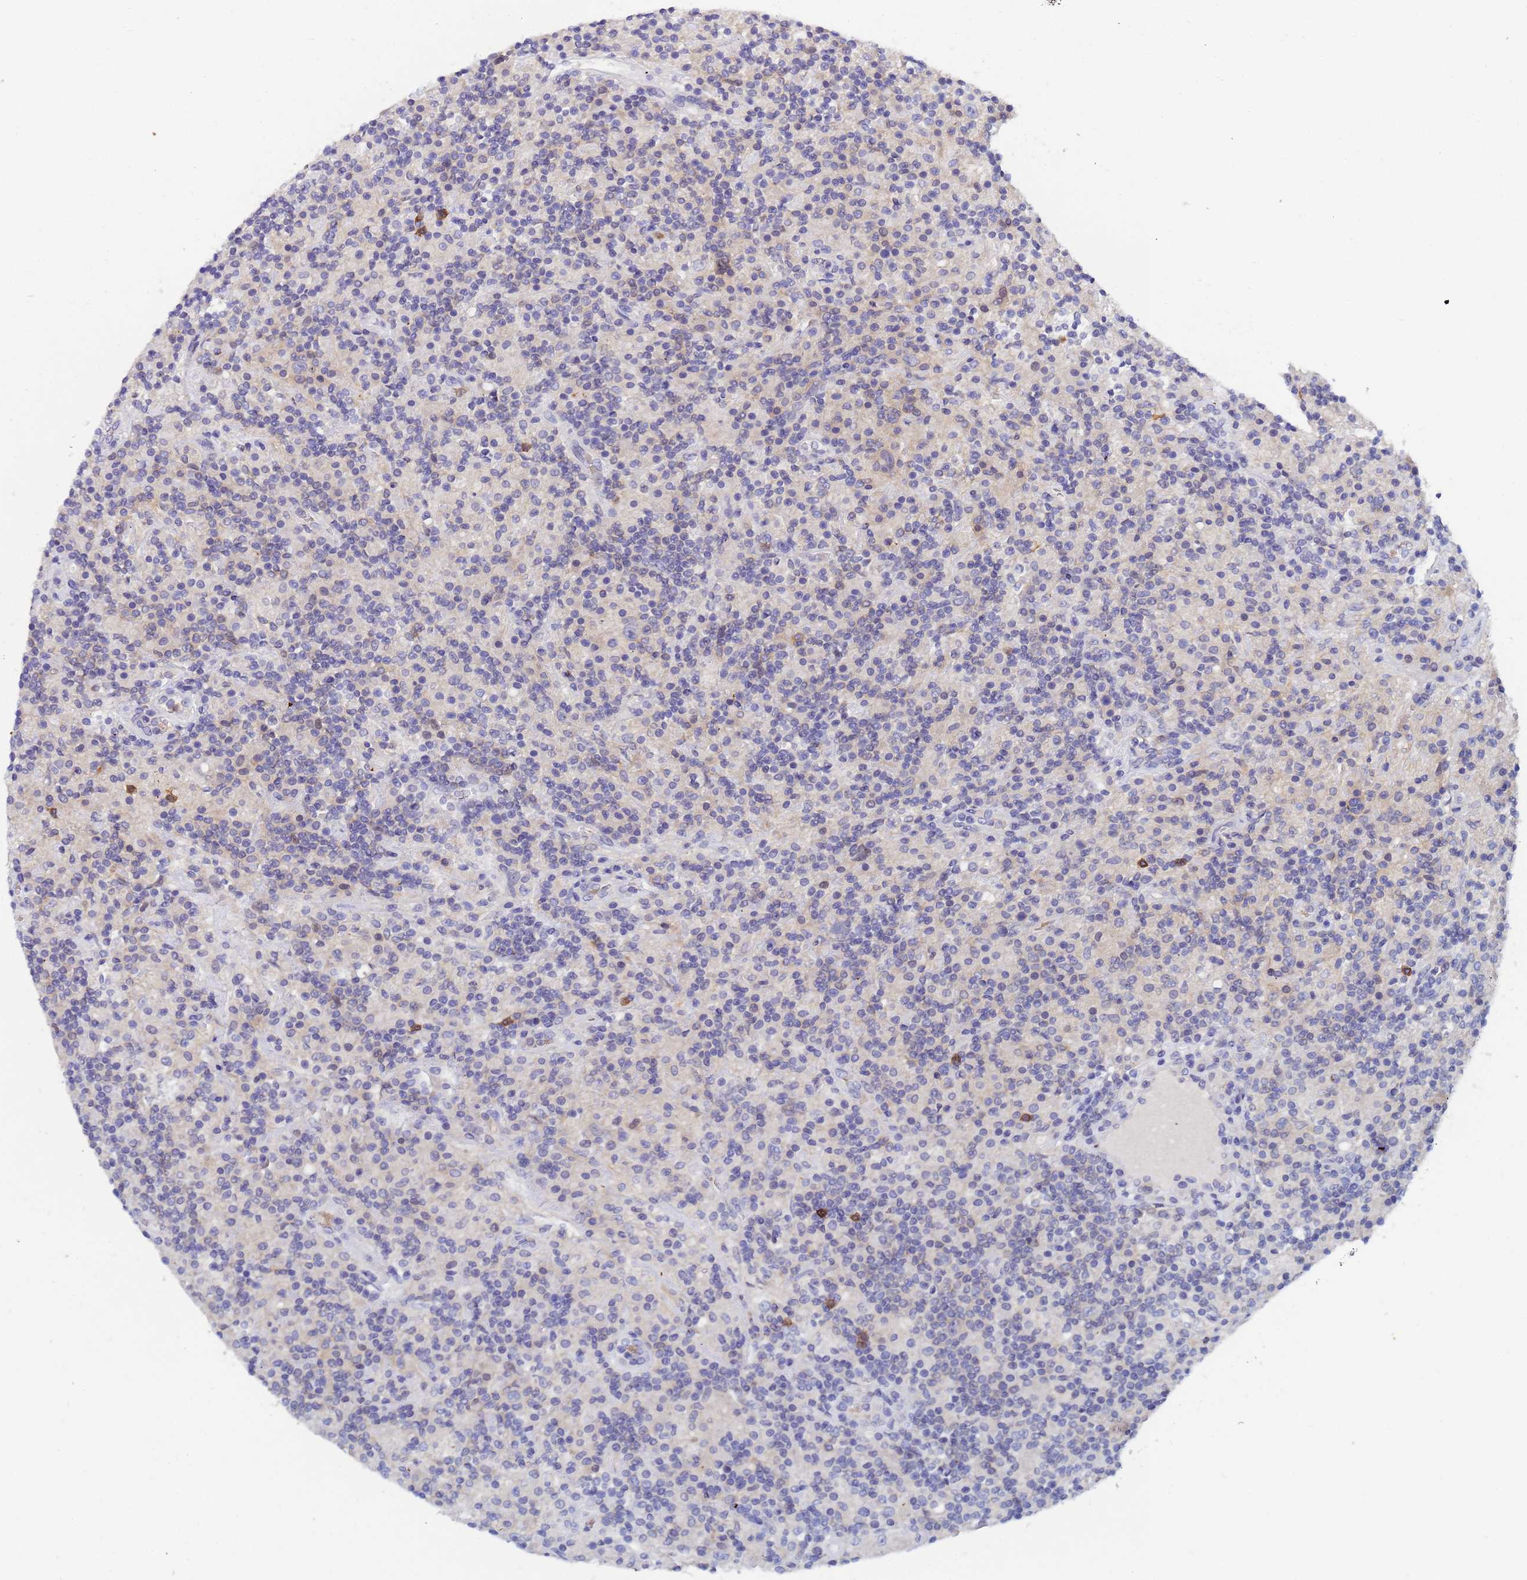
{"staining": {"intensity": "negative", "quantity": "none", "location": "none"}, "tissue": "lymphoma", "cell_type": "Tumor cells", "image_type": "cancer", "snomed": [{"axis": "morphology", "description": "Hodgkin's disease, NOS"}, {"axis": "topography", "description": "Lymph node"}], "caption": "Immunohistochemical staining of lymphoma demonstrates no significant positivity in tumor cells.", "gene": "TTLL11", "patient": {"sex": "male", "age": 70}}